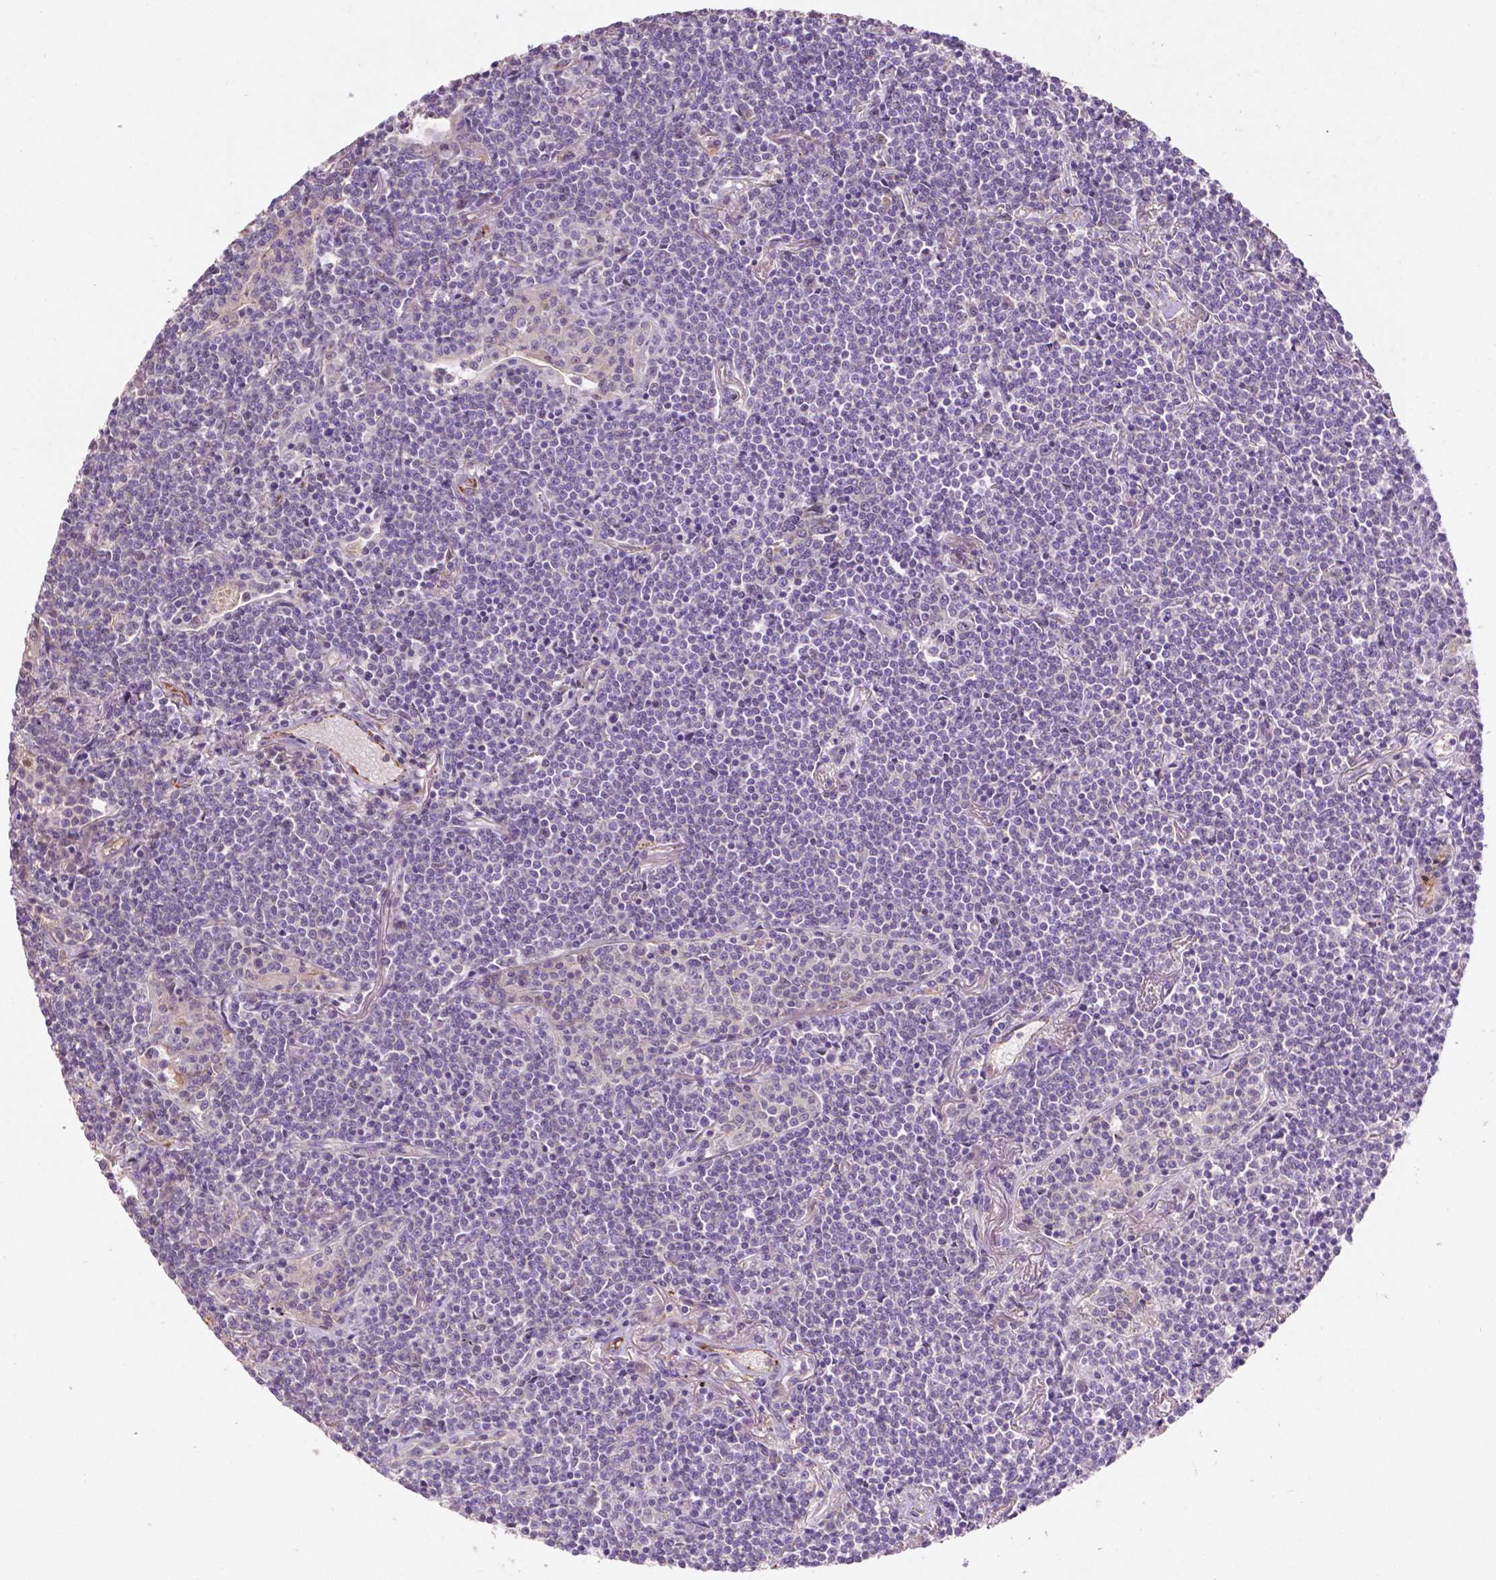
{"staining": {"intensity": "negative", "quantity": "none", "location": "none"}, "tissue": "lymphoma", "cell_type": "Tumor cells", "image_type": "cancer", "snomed": [{"axis": "morphology", "description": "Malignant lymphoma, non-Hodgkin's type, Low grade"}, {"axis": "topography", "description": "Lung"}], "caption": "This is a image of immunohistochemistry staining of lymphoma, which shows no expression in tumor cells.", "gene": "ARL5C", "patient": {"sex": "female", "age": 71}}